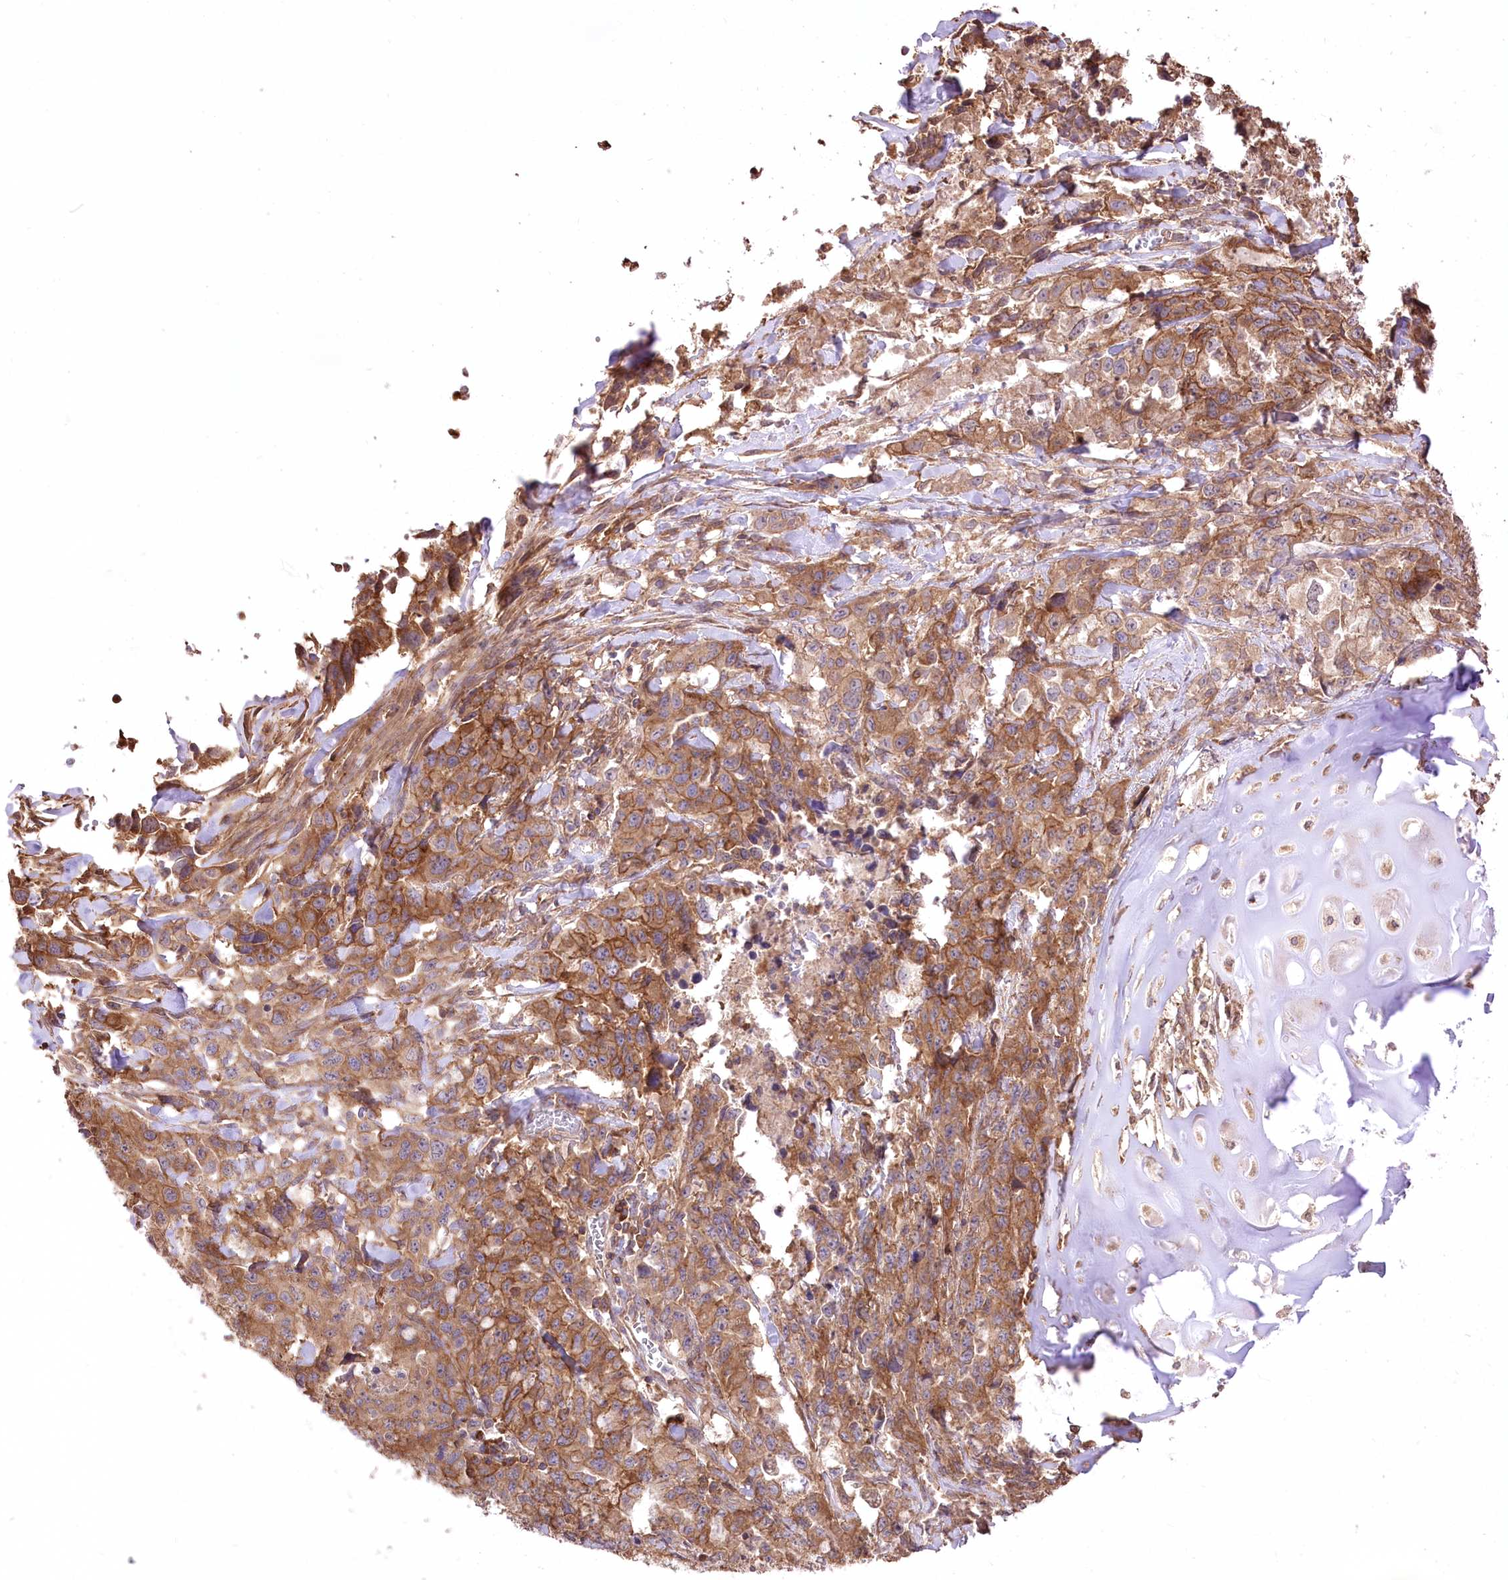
{"staining": {"intensity": "moderate", "quantity": ">75%", "location": "cytoplasmic/membranous"}, "tissue": "lung cancer", "cell_type": "Tumor cells", "image_type": "cancer", "snomed": [{"axis": "morphology", "description": "Adenocarcinoma, NOS"}, {"axis": "topography", "description": "Lung"}], "caption": "About >75% of tumor cells in lung adenocarcinoma exhibit moderate cytoplasmic/membranous protein positivity as visualized by brown immunohistochemical staining.", "gene": "XYLB", "patient": {"sex": "female", "age": 51}}